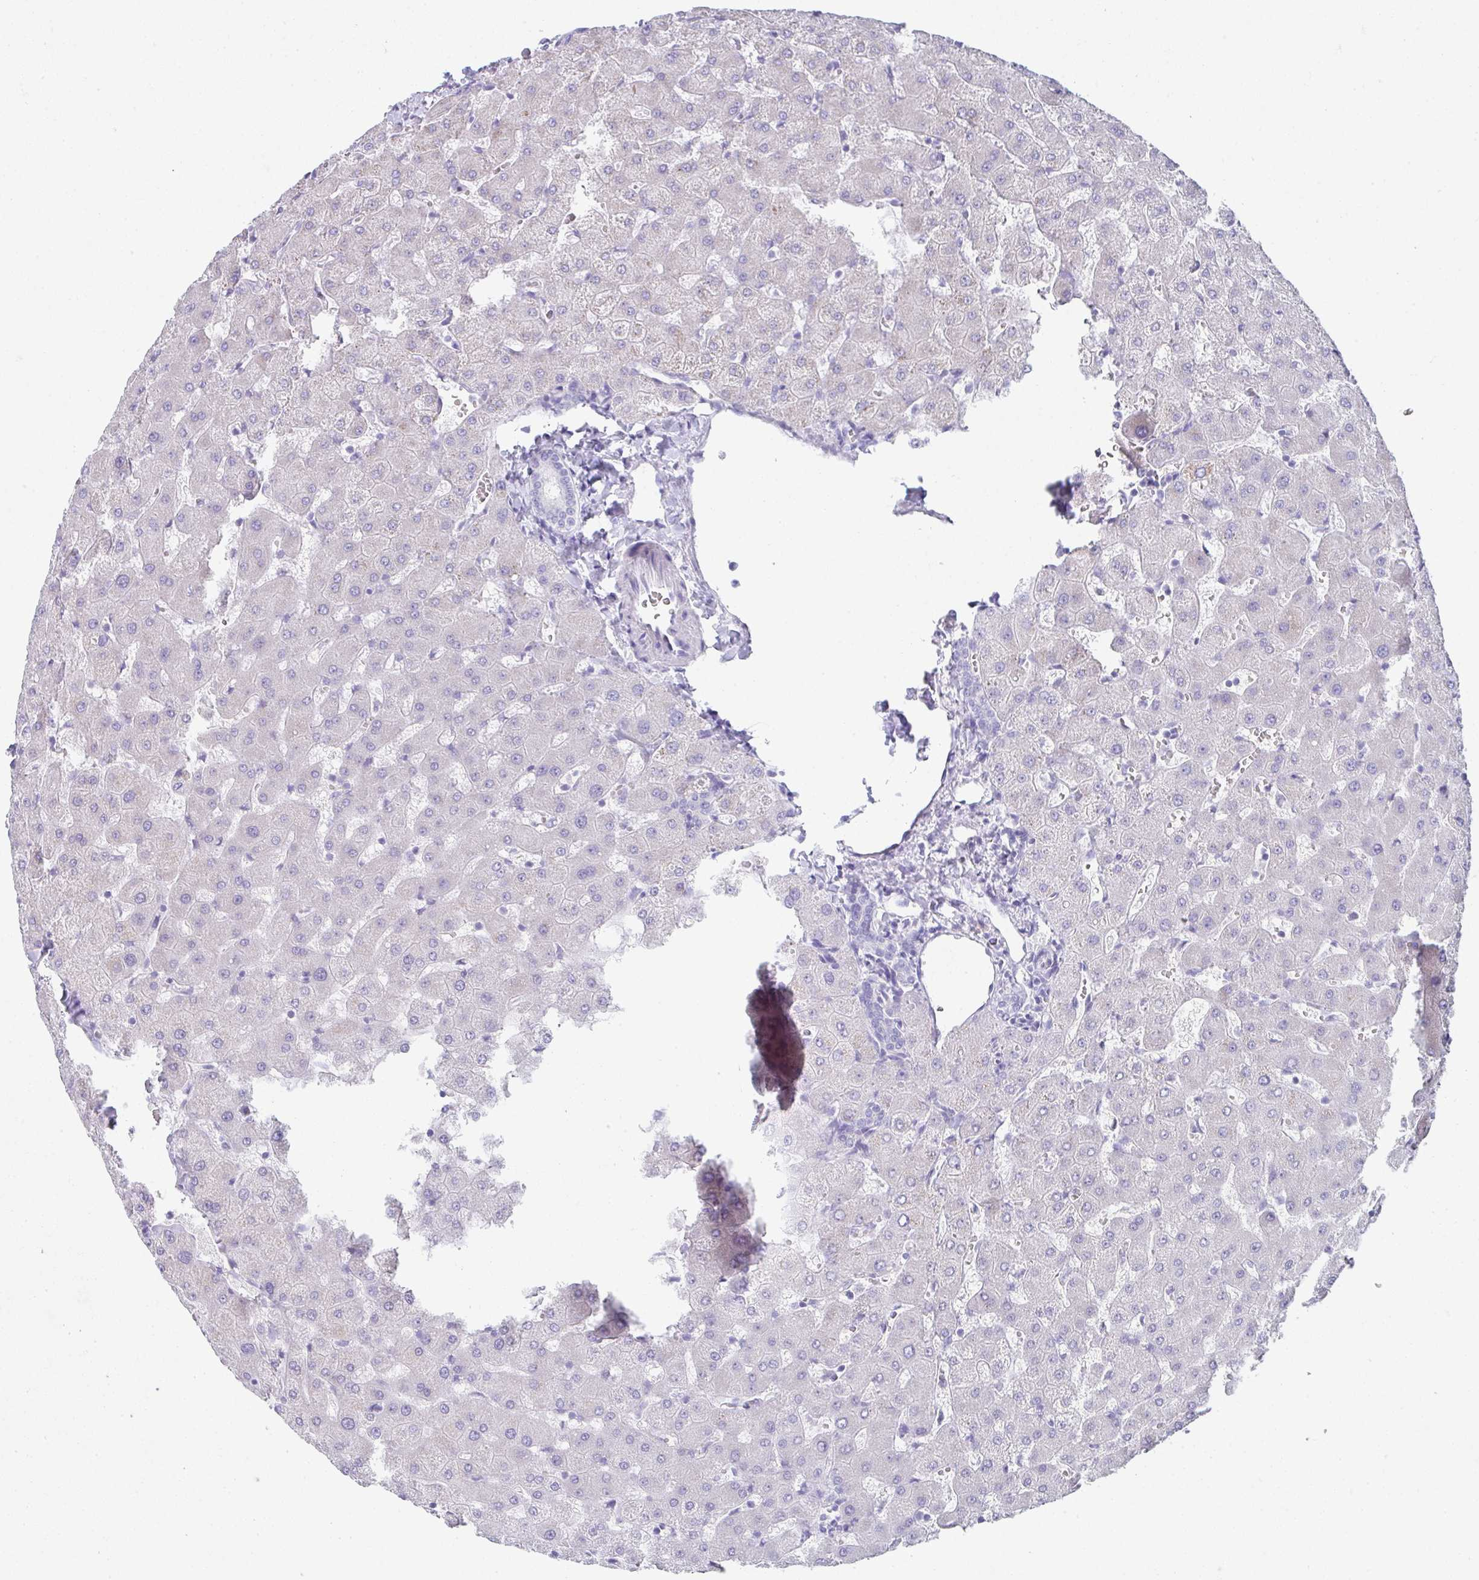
{"staining": {"intensity": "negative", "quantity": "none", "location": "none"}, "tissue": "liver", "cell_type": "Cholangiocytes", "image_type": "normal", "snomed": [{"axis": "morphology", "description": "Normal tissue, NOS"}, {"axis": "topography", "description": "Liver"}], "caption": "The IHC micrograph has no significant staining in cholangiocytes of liver. (IHC, brightfield microscopy, high magnification).", "gene": "RLF", "patient": {"sex": "female", "age": 63}}